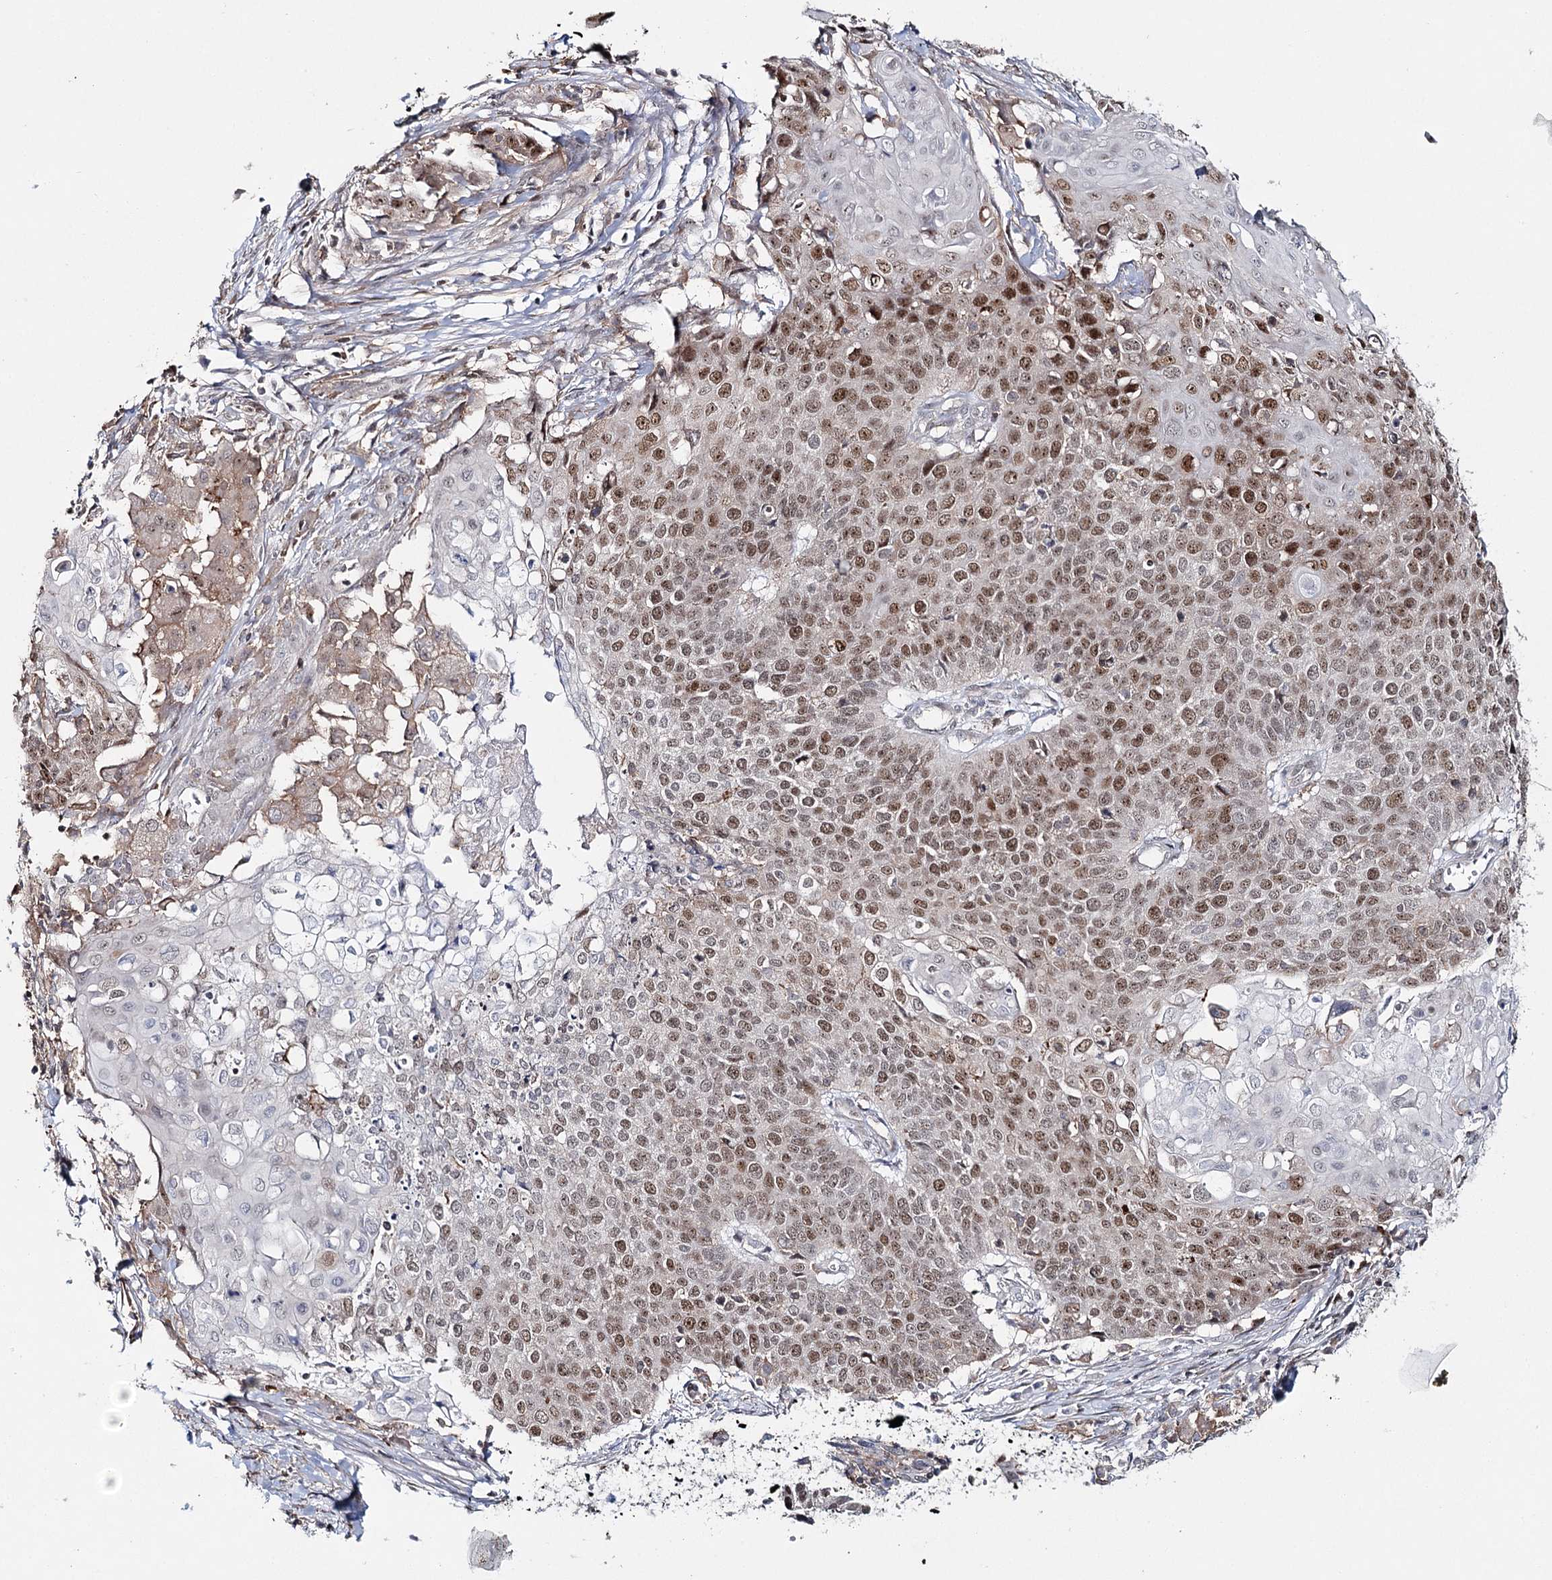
{"staining": {"intensity": "moderate", "quantity": ">75%", "location": "nuclear"}, "tissue": "cervical cancer", "cell_type": "Tumor cells", "image_type": "cancer", "snomed": [{"axis": "morphology", "description": "Squamous cell carcinoma, NOS"}, {"axis": "topography", "description": "Cervix"}], "caption": "Human cervical cancer stained with a brown dye exhibits moderate nuclear positive staining in approximately >75% of tumor cells.", "gene": "ZC3H8", "patient": {"sex": "female", "age": 39}}